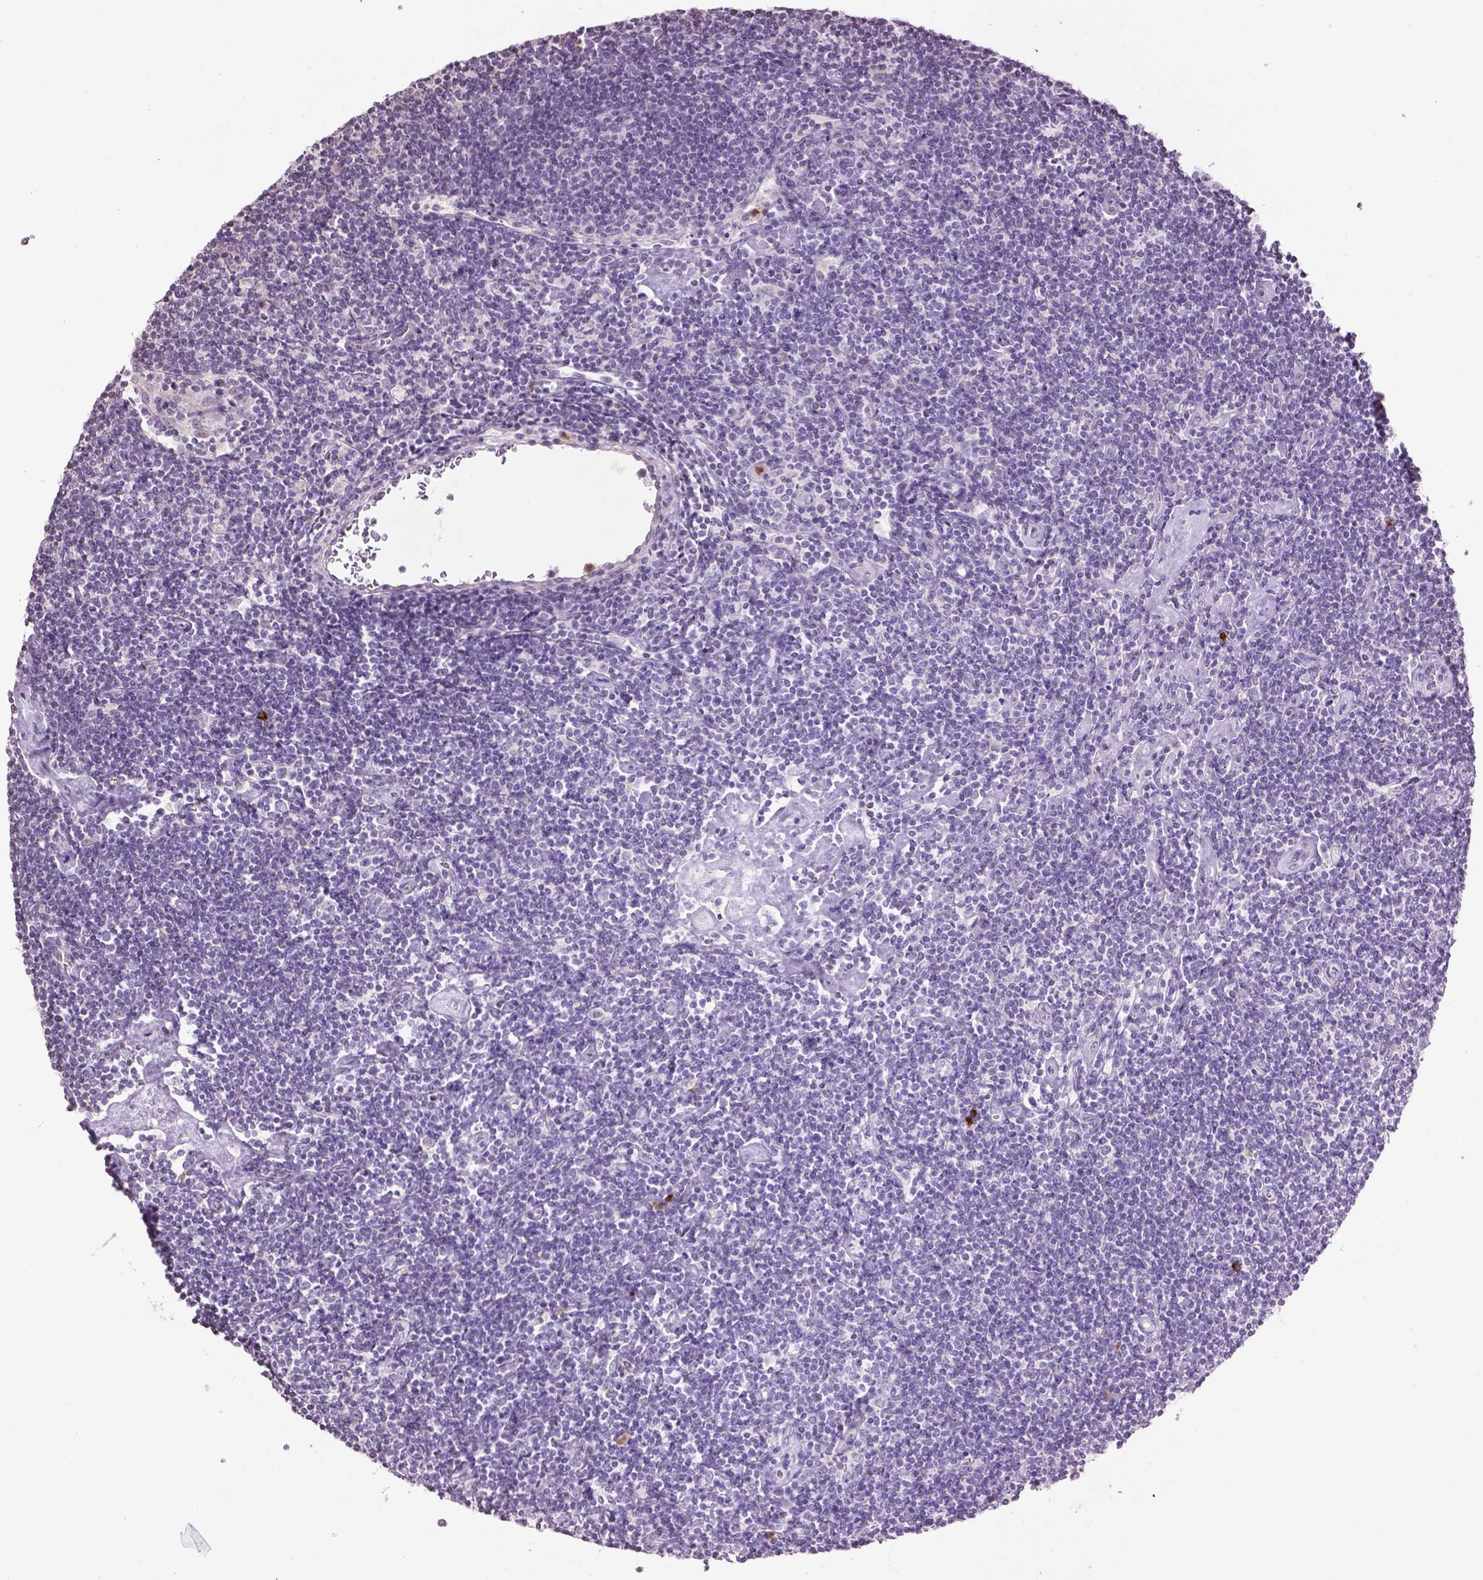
{"staining": {"intensity": "negative", "quantity": "none", "location": "none"}, "tissue": "lymphoma", "cell_type": "Tumor cells", "image_type": "cancer", "snomed": [{"axis": "morphology", "description": "Hodgkin's disease, NOS"}, {"axis": "topography", "description": "Lymph node"}], "caption": "Tumor cells show no significant staining in lymphoma. The staining is performed using DAB brown chromogen with nuclei counter-stained in using hematoxylin.", "gene": "NTNG2", "patient": {"sex": "male", "age": 40}}